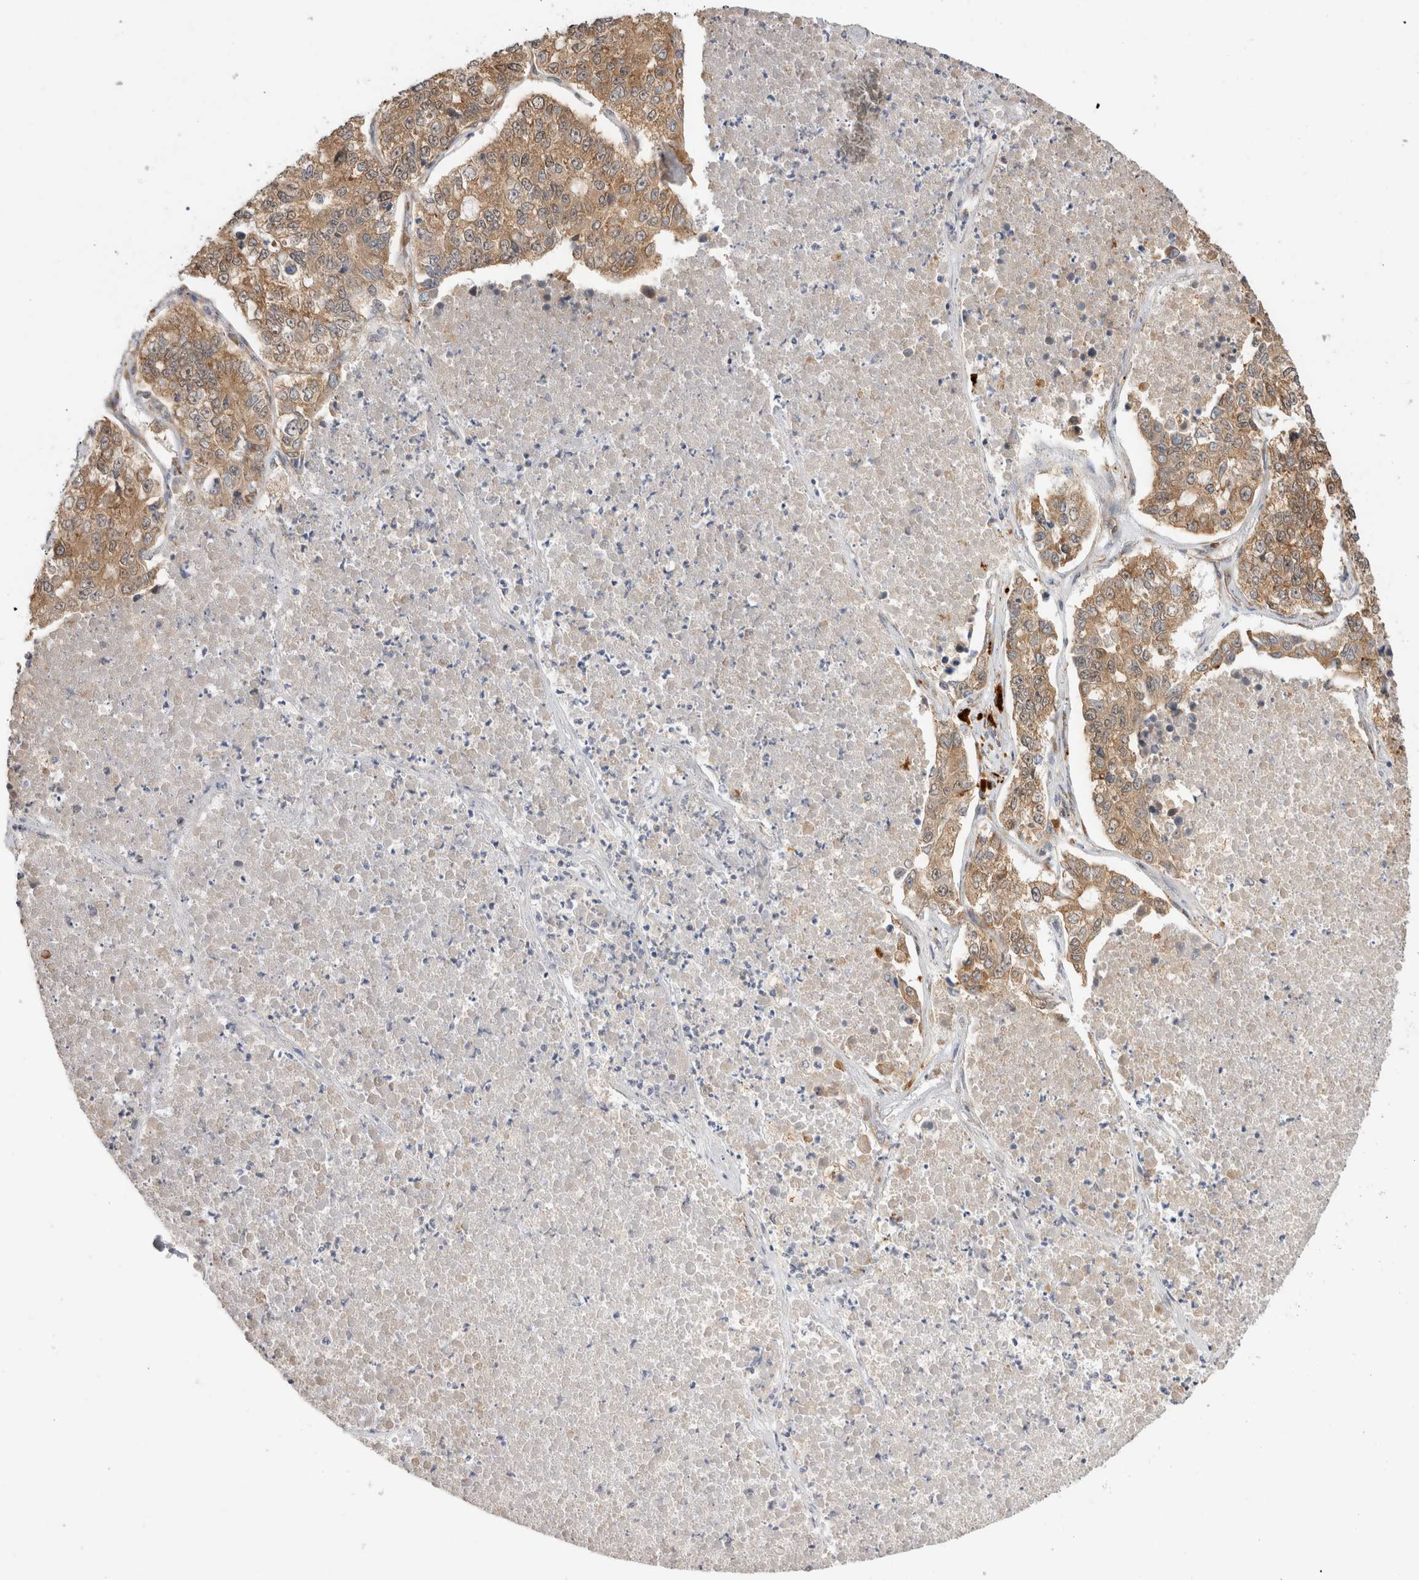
{"staining": {"intensity": "weak", "quantity": ">75%", "location": "cytoplasmic/membranous"}, "tissue": "lung cancer", "cell_type": "Tumor cells", "image_type": "cancer", "snomed": [{"axis": "morphology", "description": "Adenocarcinoma, NOS"}, {"axis": "topography", "description": "Lung"}], "caption": "Tumor cells exhibit low levels of weak cytoplasmic/membranous staining in approximately >75% of cells in lung cancer (adenocarcinoma). The protein of interest is shown in brown color, while the nuclei are stained blue.", "gene": "ACTL9", "patient": {"sex": "male", "age": 49}}